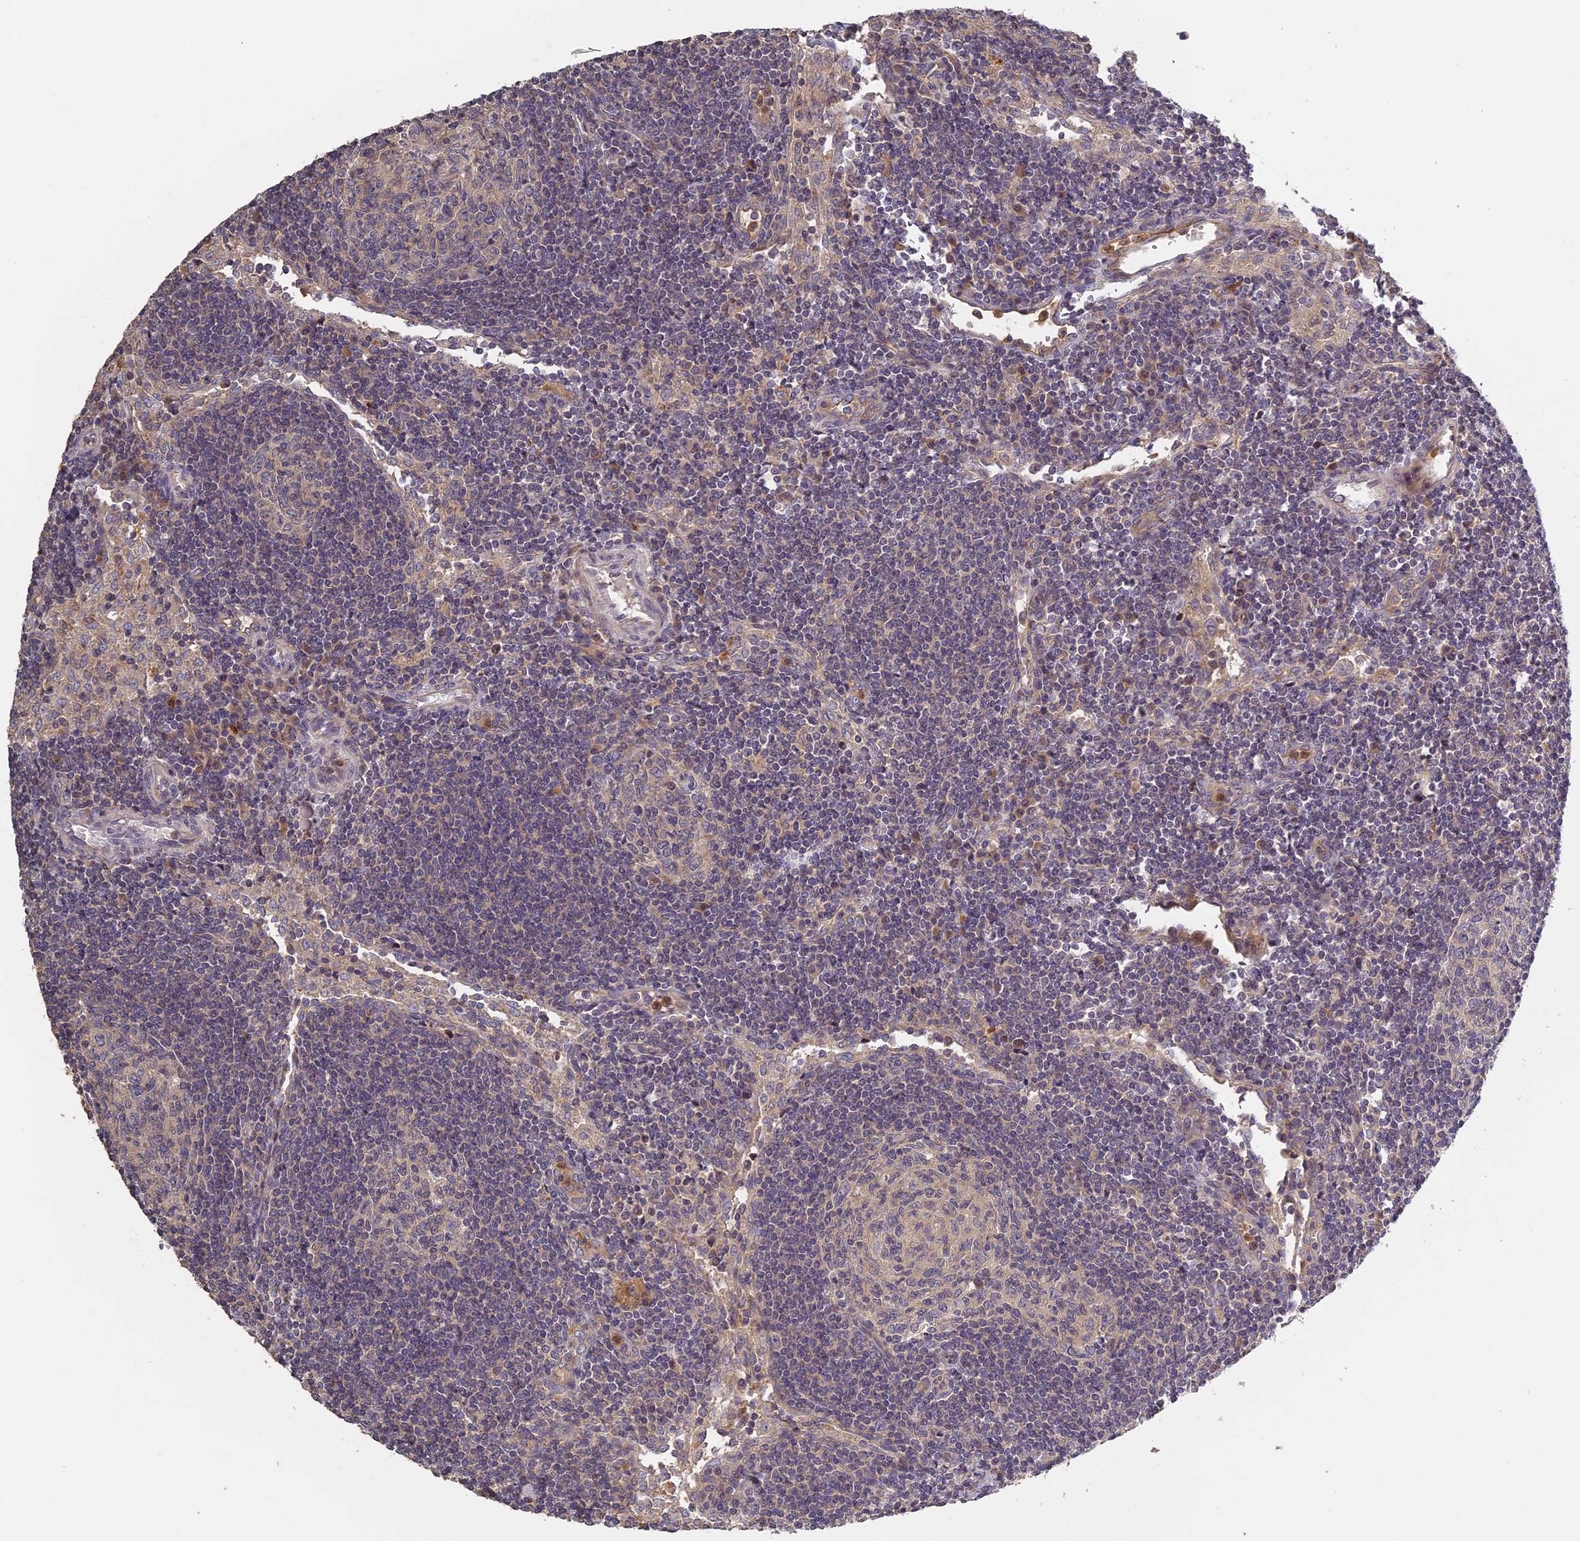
{"staining": {"intensity": "negative", "quantity": "none", "location": "none"}, "tissue": "lymph node", "cell_type": "Germinal center cells", "image_type": "normal", "snomed": [{"axis": "morphology", "description": "Normal tissue, NOS"}, {"axis": "topography", "description": "Lymph node"}], "caption": "This is a micrograph of immunohistochemistry (IHC) staining of normal lymph node, which shows no expression in germinal center cells.", "gene": "AP4E1", "patient": {"sex": "female", "age": 73}}